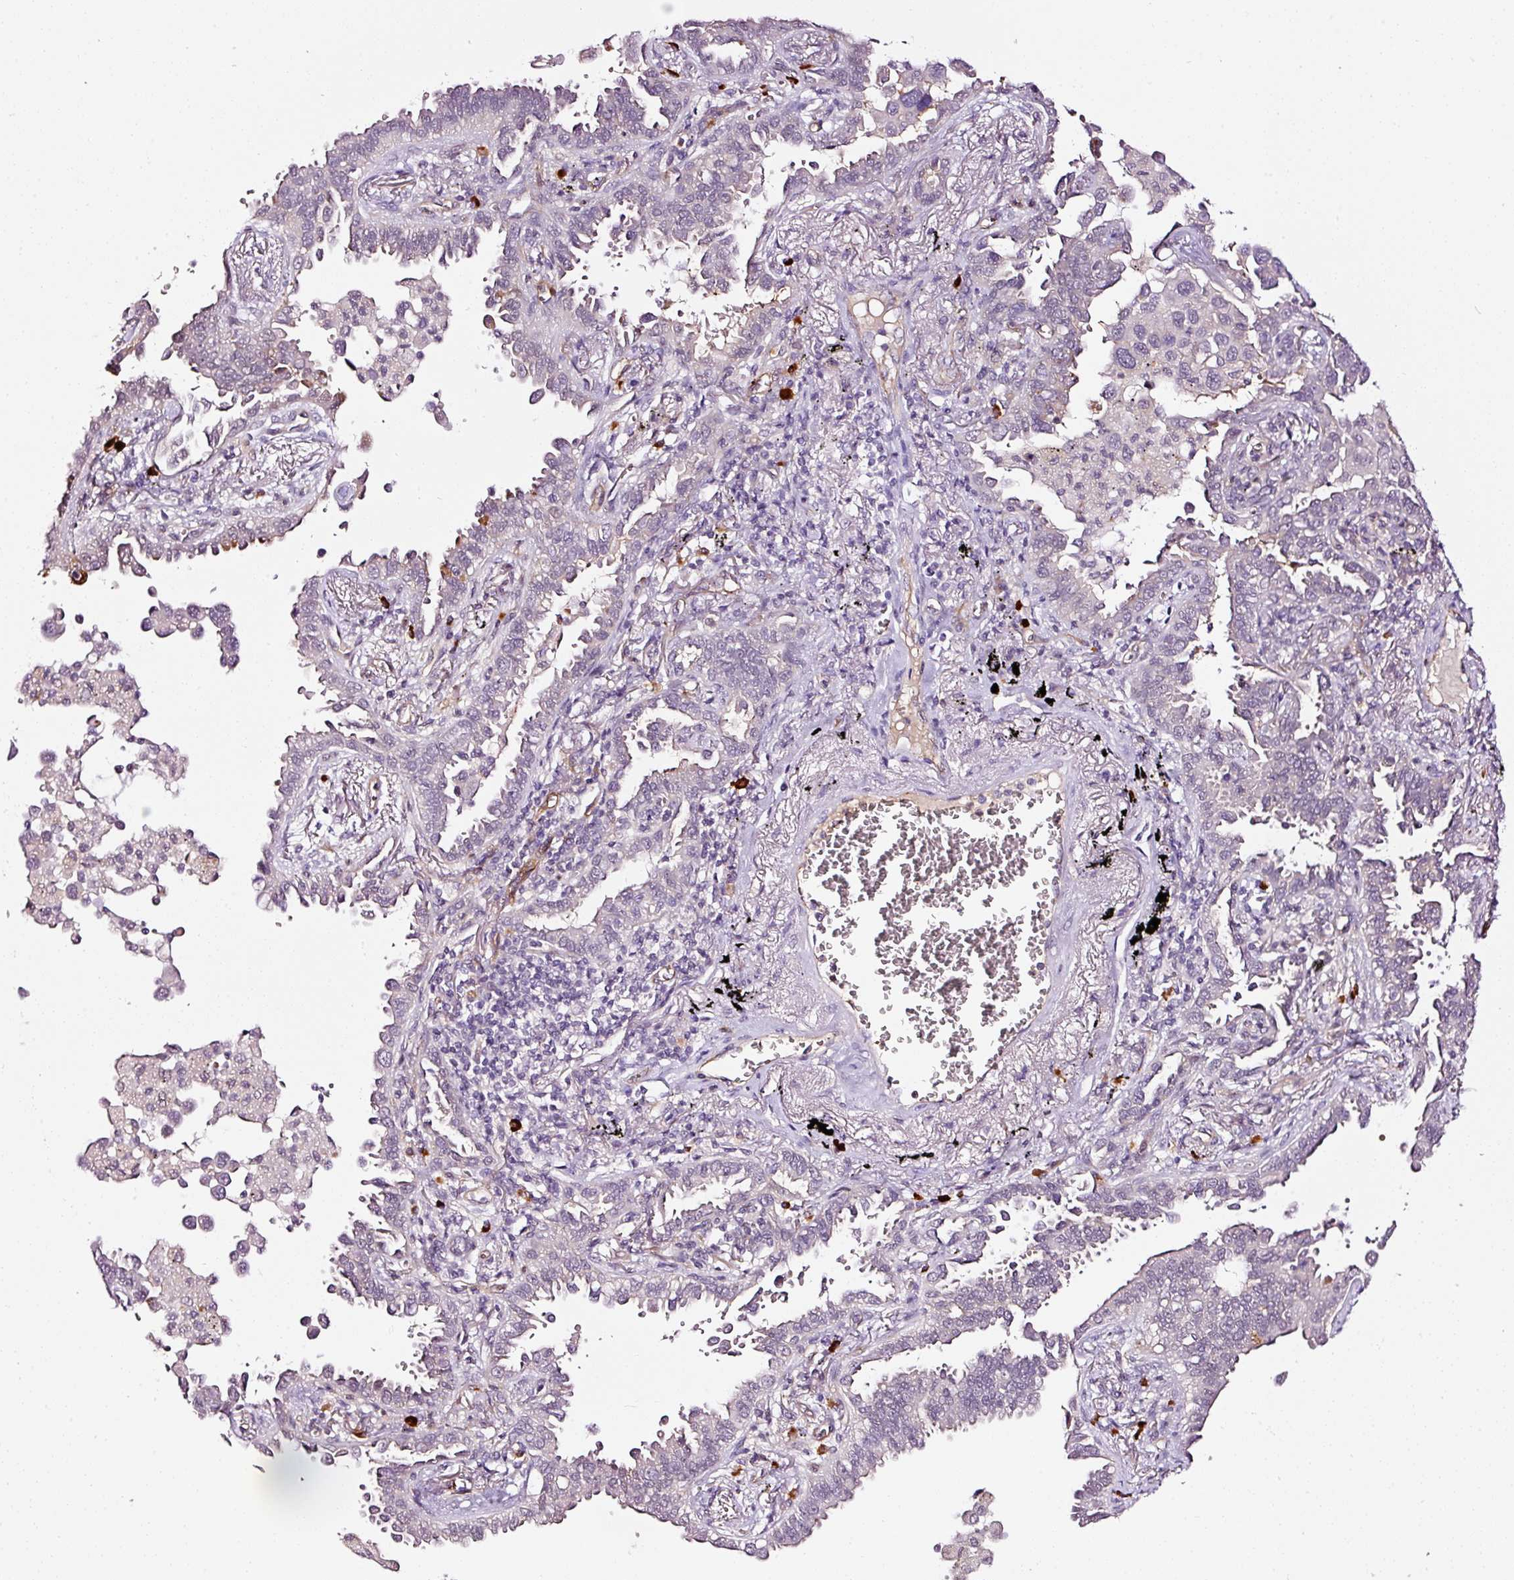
{"staining": {"intensity": "negative", "quantity": "none", "location": "none"}, "tissue": "lung cancer", "cell_type": "Tumor cells", "image_type": "cancer", "snomed": [{"axis": "morphology", "description": "Adenocarcinoma, NOS"}, {"axis": "topography", "description": "Lung"}], "caption": "Immunohistochemical staining of human lung cancer demonstrates no significant expression in tumor cells.", "gene": "ABCB4", "patient": {"sex": "male", "age": 67}}